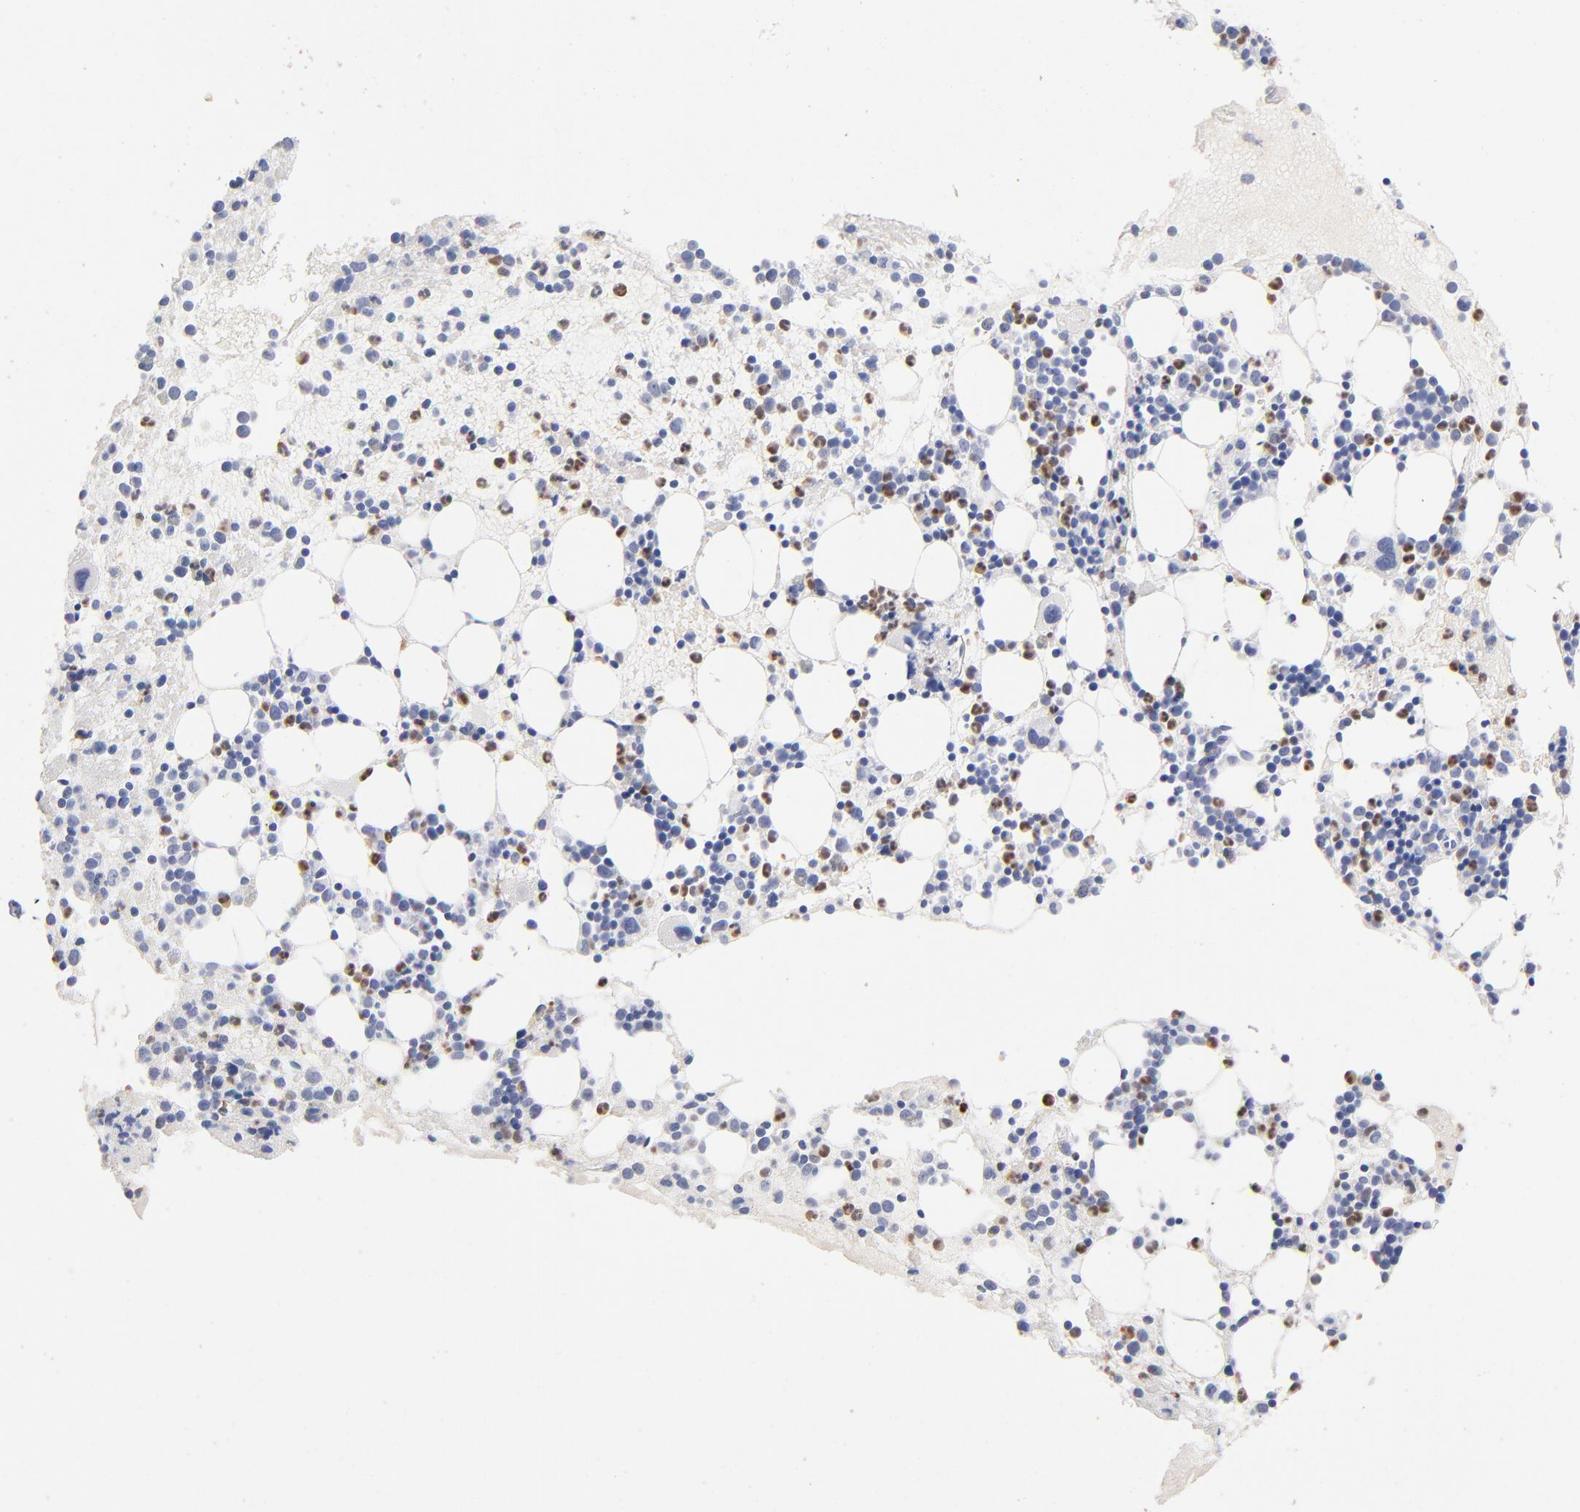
{"staining": {"intensity": "strong", "quantity": "25%-75%", "location": "cytoplasmic/membranous,nuclear"}, "tissue": "bone marrow", "cell_type": "Hematopoietic cells", "image_type": "normal", "snomed": [{"axis": "morphology", "description": "Normal tissue, NOS"}, {"axis": "topography", "description": "Bone marrow"}], "caption": "An immunohistochemistry (IHC) photomicrograph of unremarkable tissue is shown. Protein staining in brown shows strong cytoplasmic/membranous,nuclear positivity in bone marrow within hematopoietic cells.", "gene": "ARG1", "patient": {"sex": "male", "age": 15}}